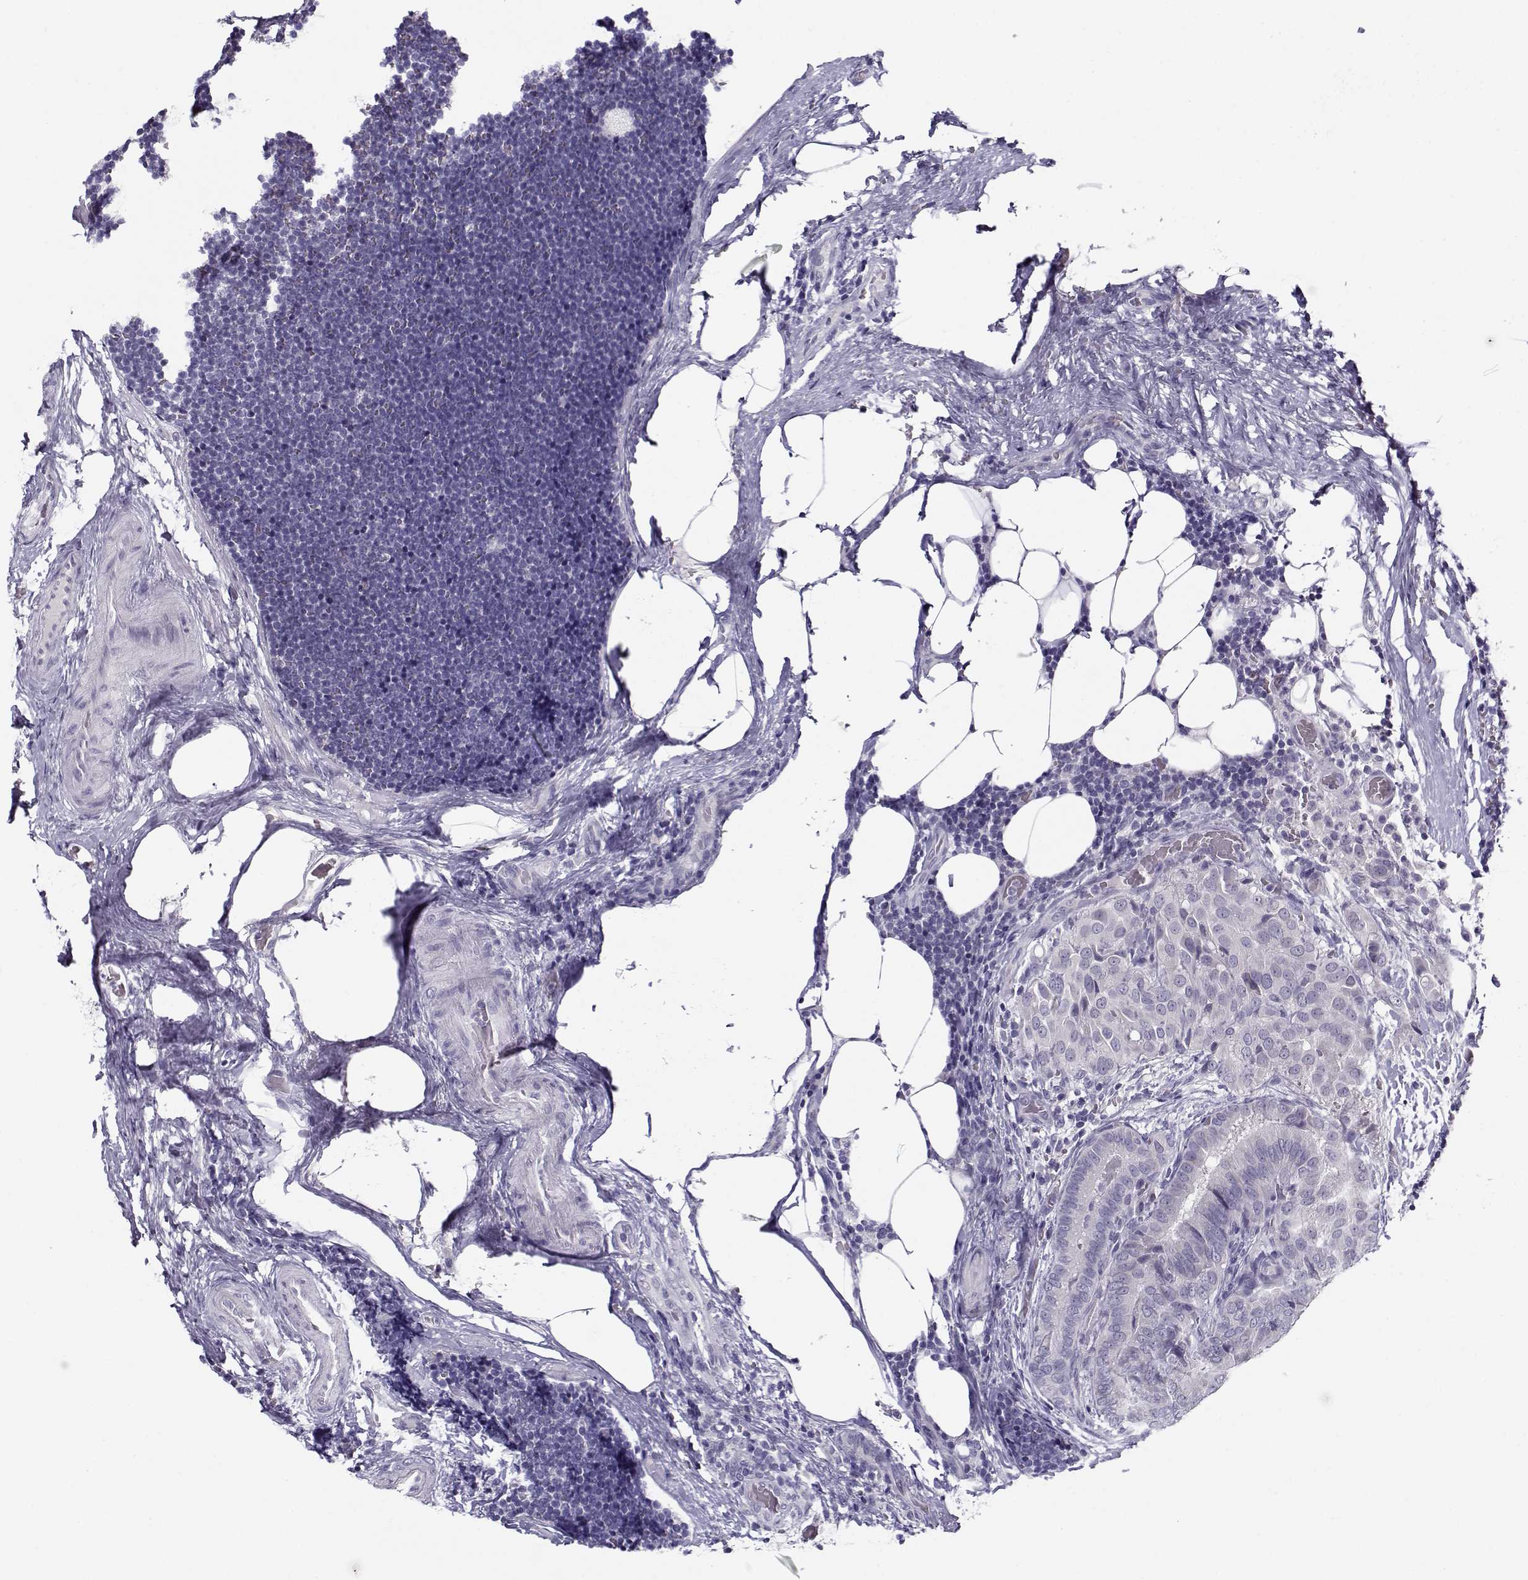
{"staining": {"intensity": "negative", "quantity": "none", "location": "none"}, "tissue": "thyroid cancer", "cell_type": "Tumor cells", "image_type": "cancer", "snomed": [{"axis": "morphology", "description": "Papillary adenocarcinoma, NOS"}, {"axis": "topography", "description": "Thyroid gland"}], "caption": "Immunohistochemistry micrograph of human thyroid papillary adenocarcinoma stained for a protein (brown), which reveals no staining in tumor cells. The staining is performed using DAB brown chromogen with nuclei counter-stained in using hematoxylin.", "gene": "CFAP77", "patient": {"sex": "male", "age": 61}}